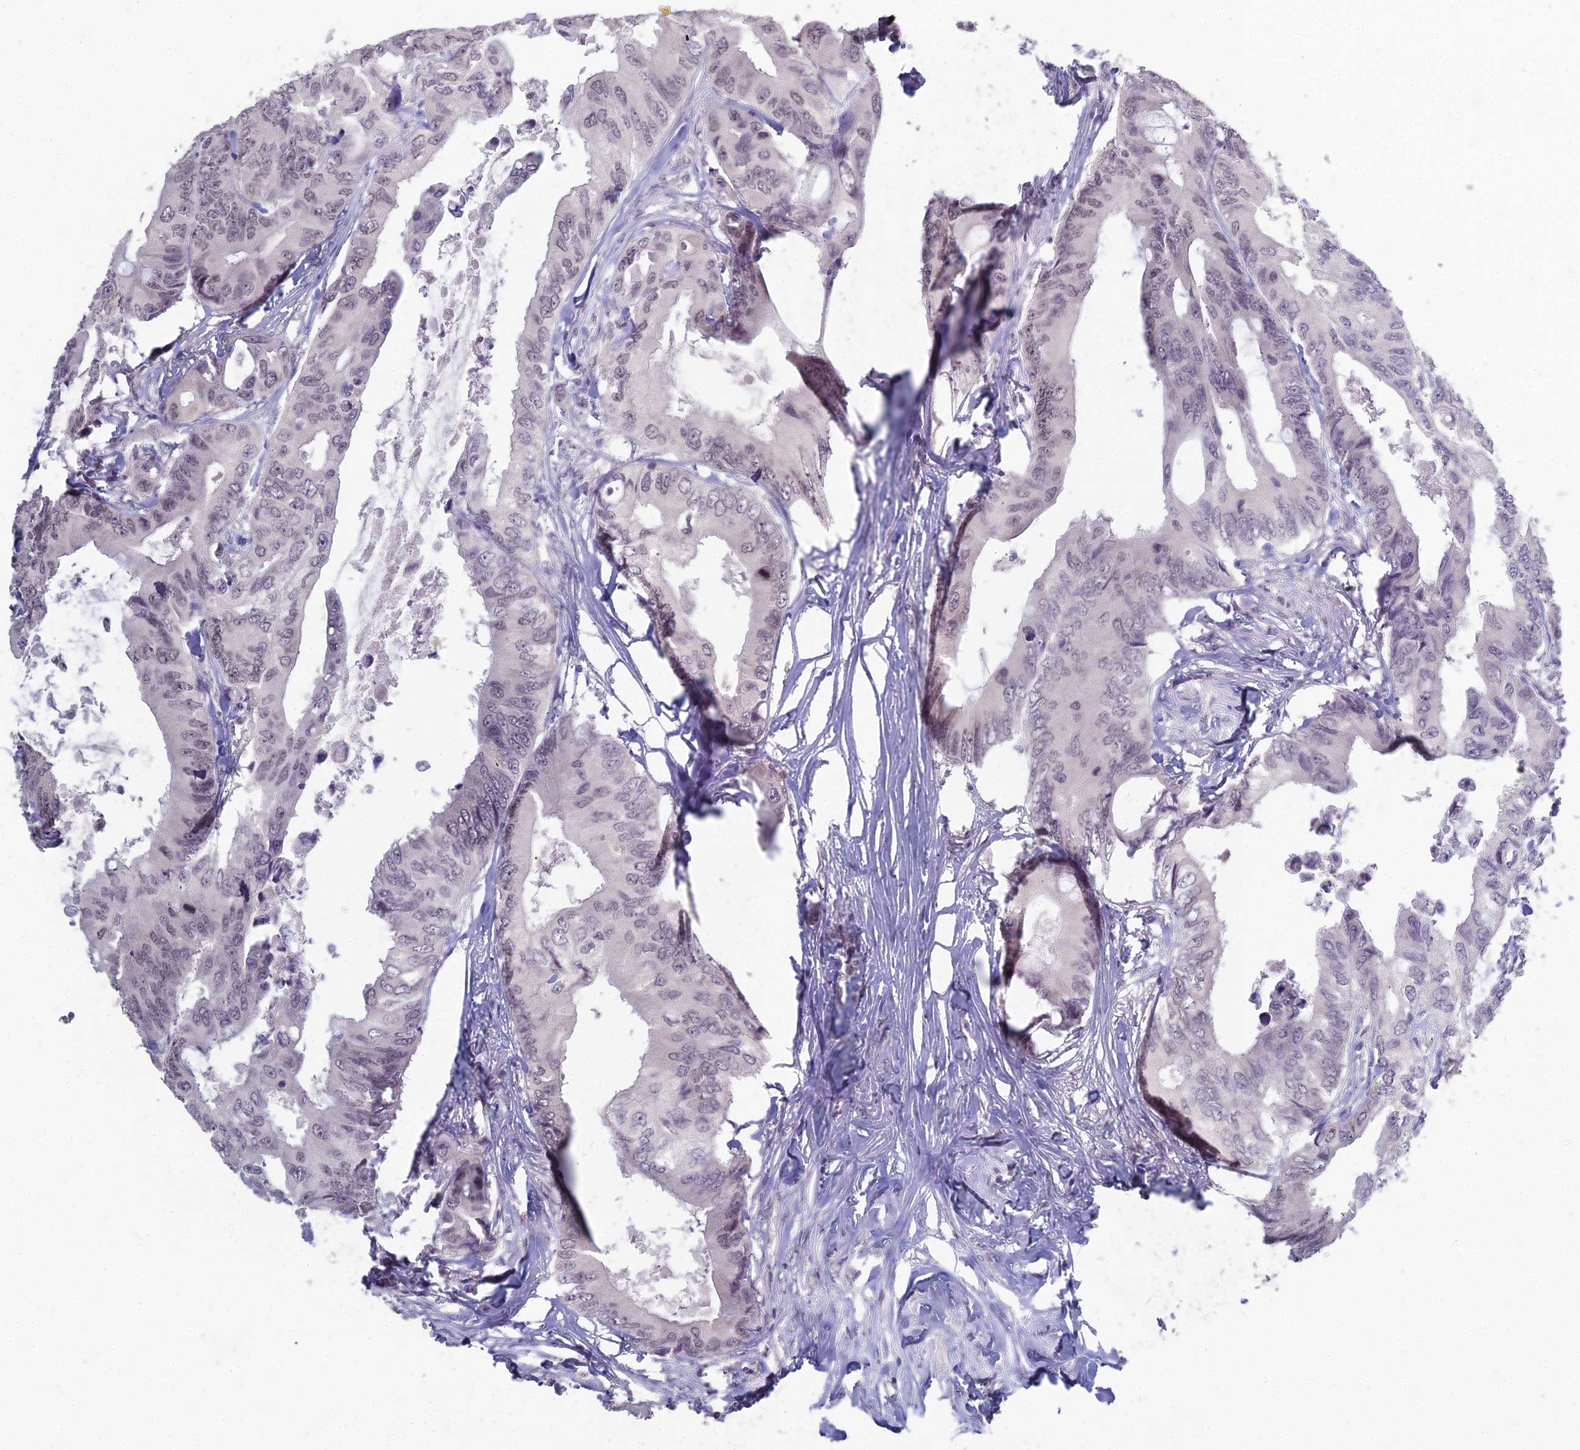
{"staining": {"intensity": "negative", "quantity": "none", "location": "none"}, "tissue": "colorectal cancer", "cell_type": "Tumor cells", "image_type": "cancer", "snomed": [{"axis": "morphology", "description": "Adenocarcinoma, NOS"}, {"axis": "topography", "description": "Colon"}], "caption": "IHC histopathology image of neoplastic tissue: adenocarcinoma (colorectal) stained with DAB (3,3'-diaminobenzidine) demonstrates no significant protein expression in tumor cells.", "gene": "KAT7", "patient": {"sex": "male", "age": 71}}